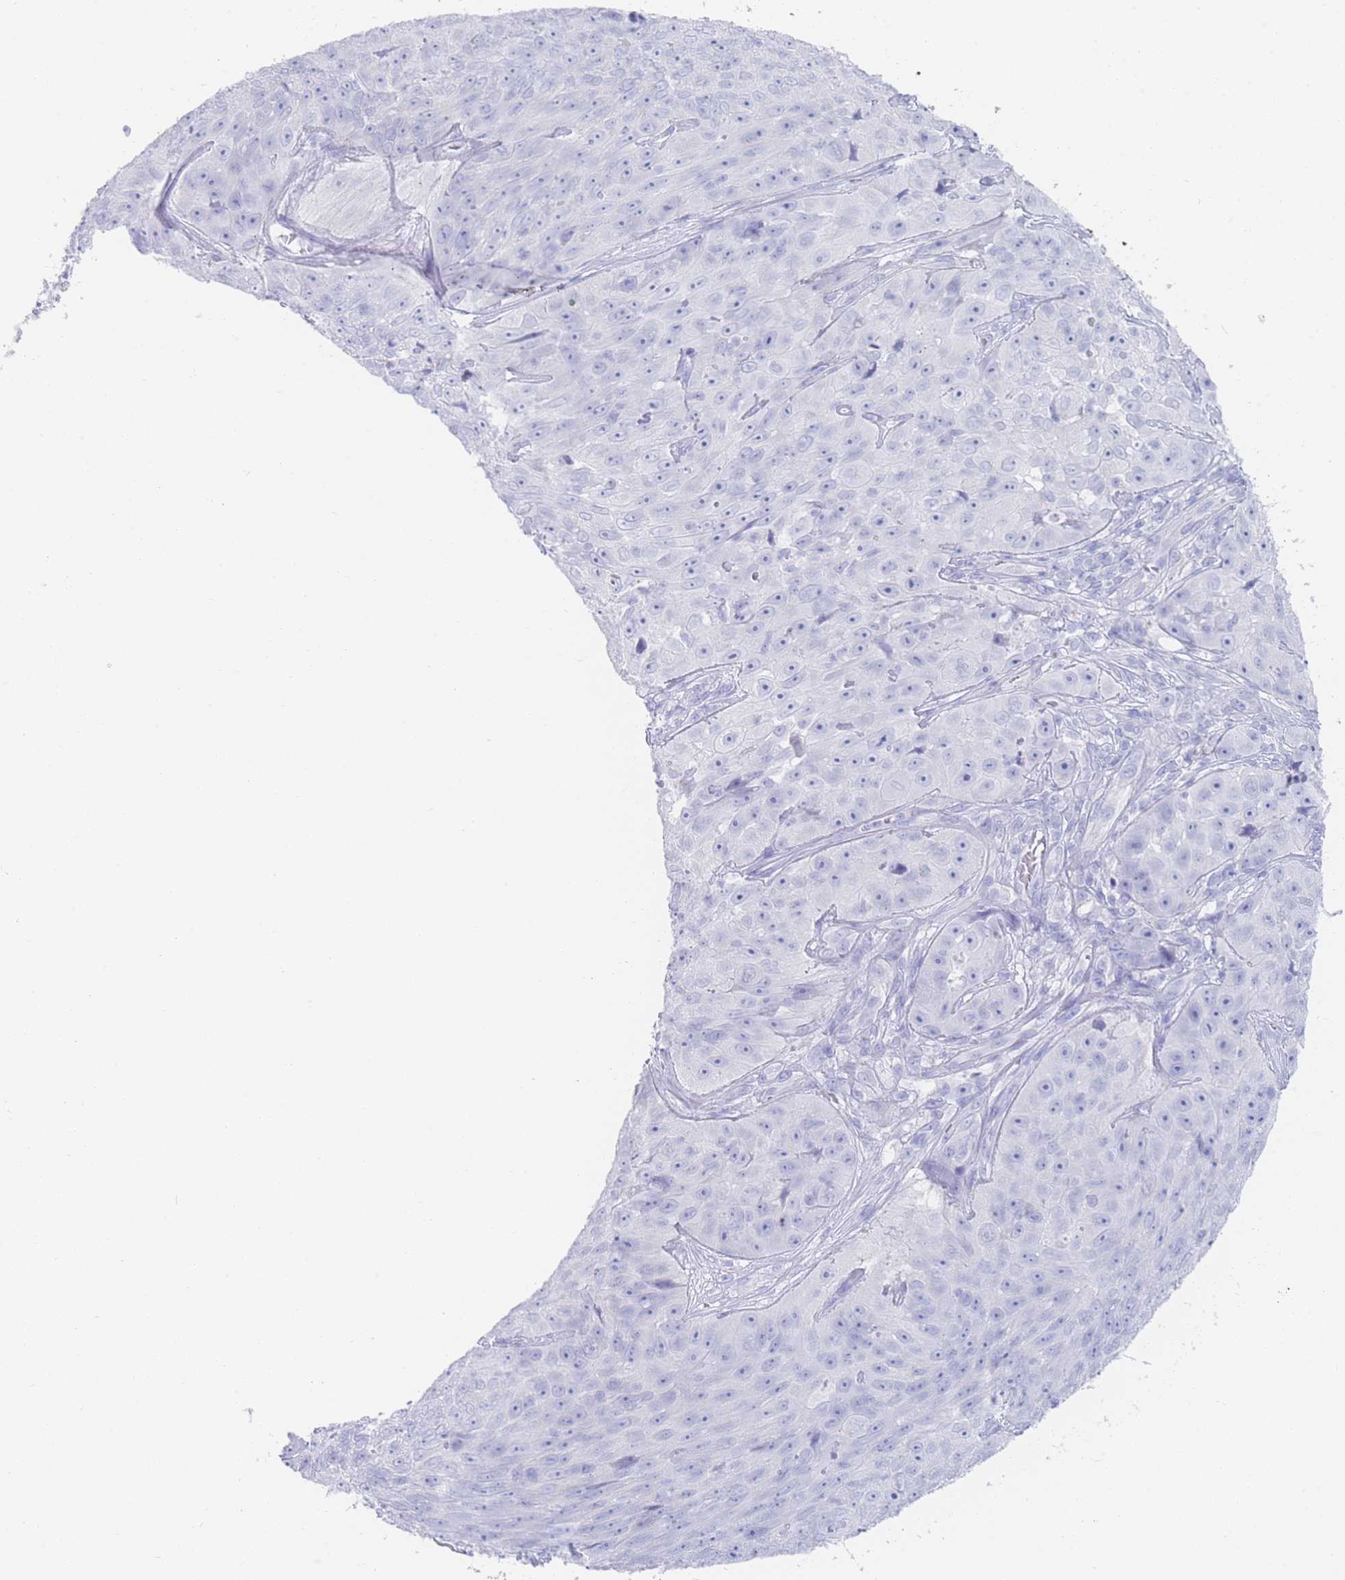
{"staining": {"intensity": "negative", "quantity": "none", "location": "none"}, "tissue": "skin cancer", "cell_type": "Tumor cells", "image_type": "cancer", "snomed": [{"axis": "morphology", "description": "Squamous cell carcinoma, NOS"}, {"axis": "topography", "description": "Skin"}], "caption": "High power microscopy micrograph of an immunohistochemistry (IHC) image of skin cancer, revealing no significant expression in tumor cells. (Immunohistochemistry (ihc), brightfield microscopy, high magnification).", "gene": "LRRC37A", "patient": {"sex": "female", "age": 87}}